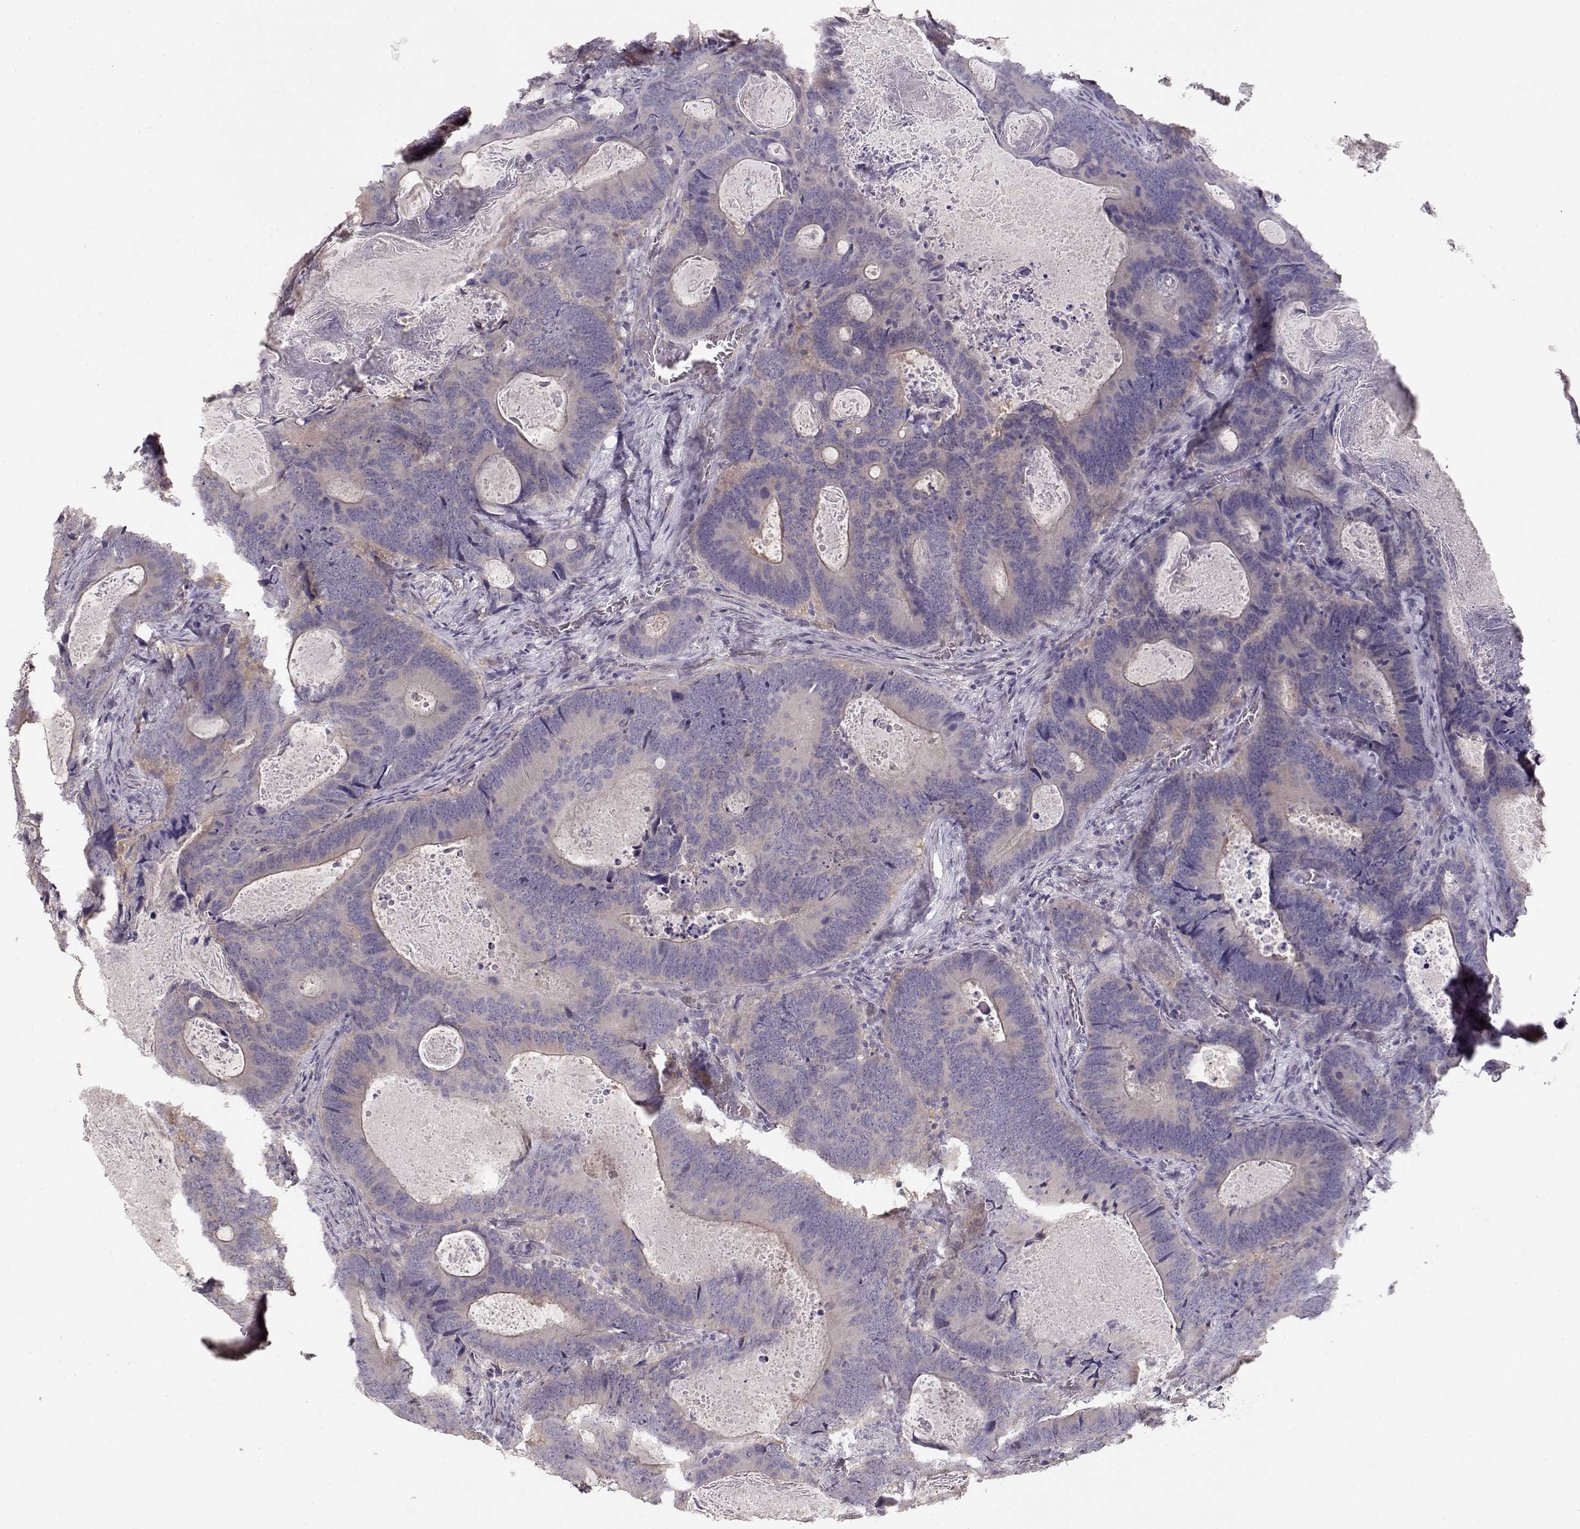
{"staining": {"intensity": "negative", "quantity": "none", "location": "none"}, "tissue": "colorectal cancer", "cell_type": "Tumor cells", "image_type": "cancer", "snomed": [{"axis": "morphology", "description": "Adenocarcinoma, NOS"}, {"axis": "topography", "description": "Colon"}], "caption": "Tumor cells are negative for brown protein staining in colorectal cancer.", "gene": "ARHGAP8", "patient": {"sex": "female", "age": 82}}